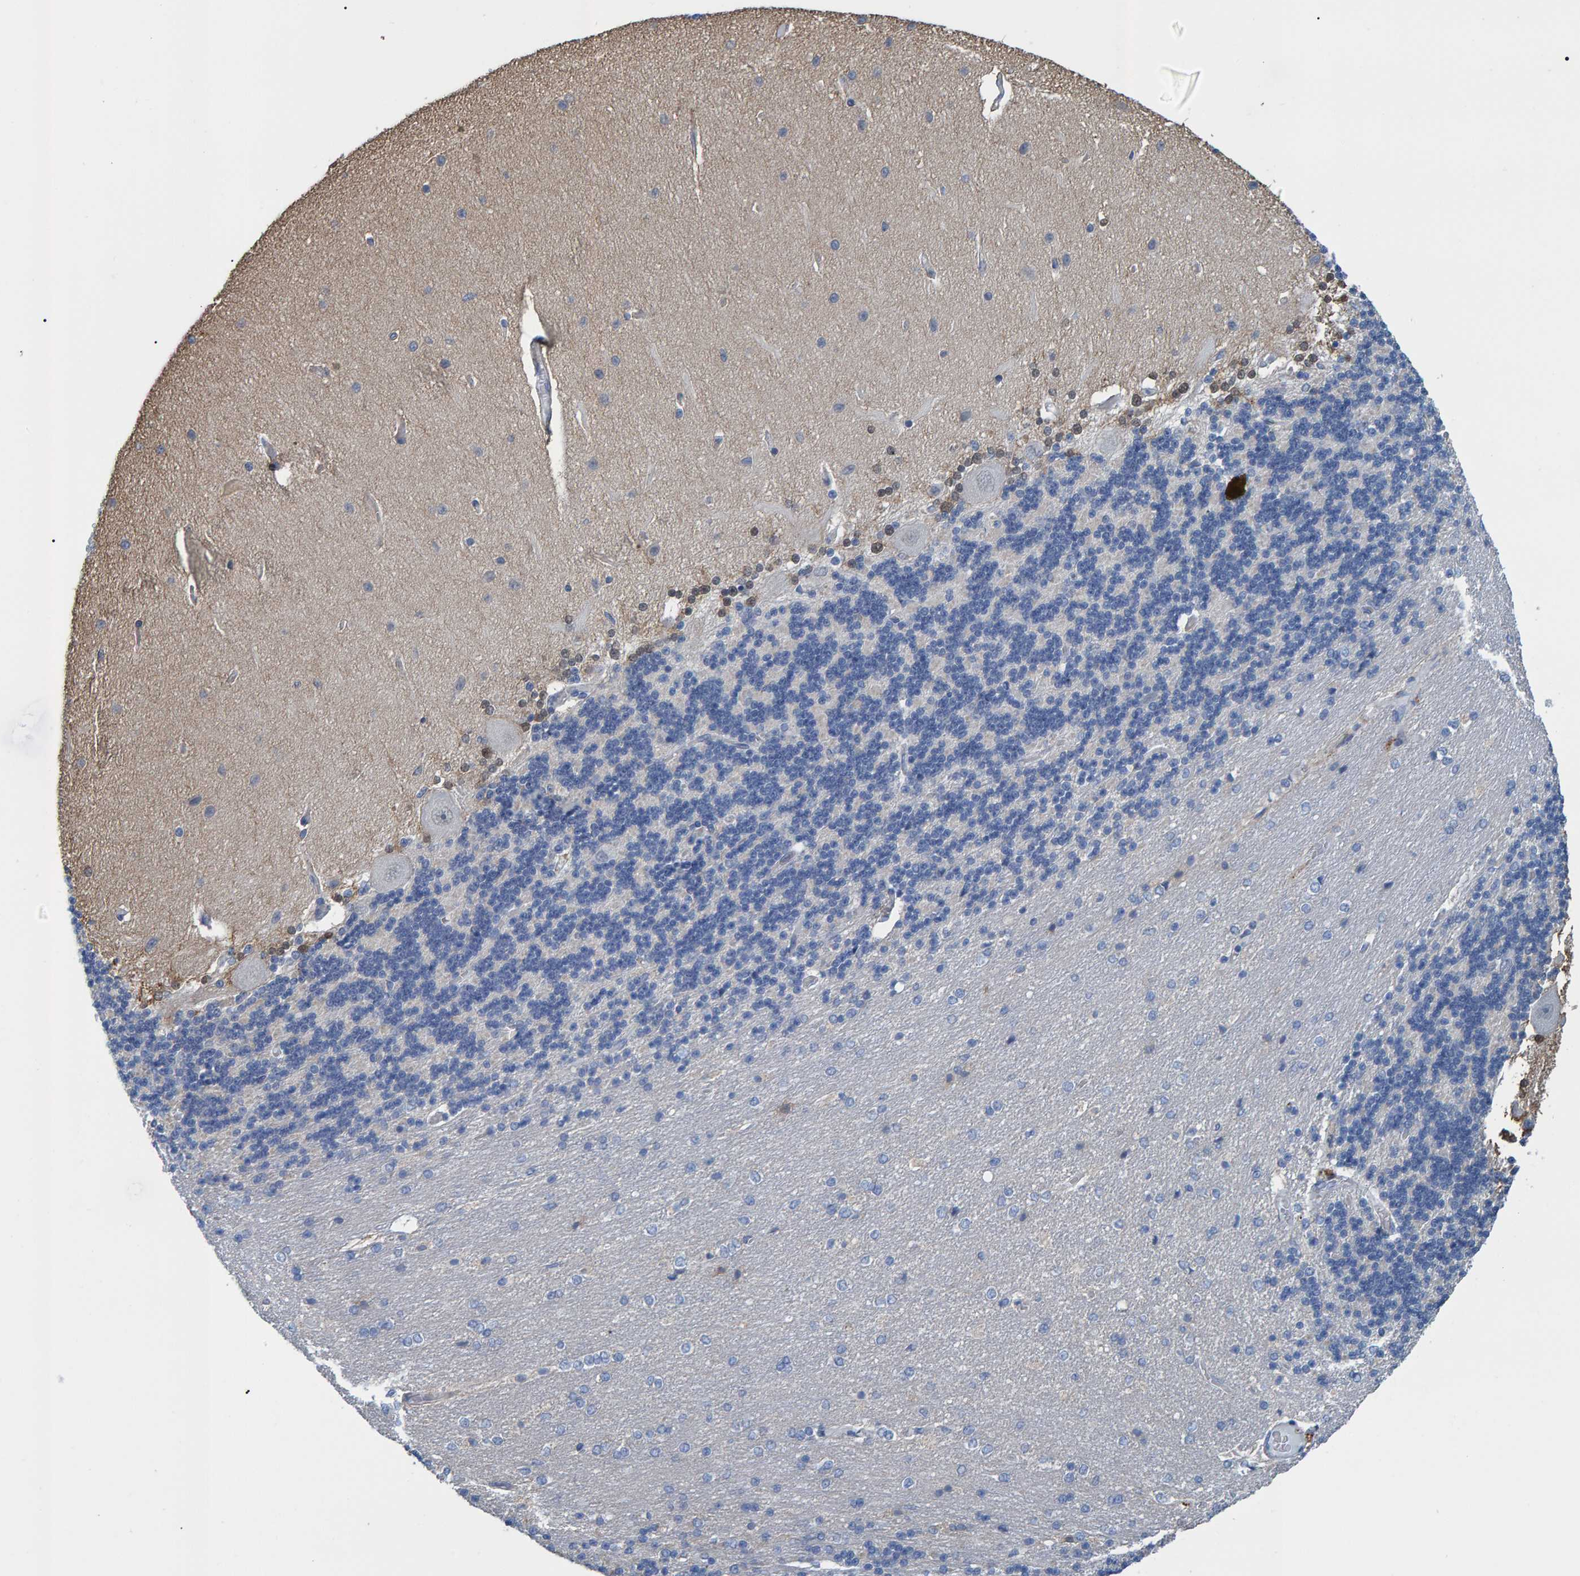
{"staining": {"intensity": "negative", "quantity": "none", "location": "none"}, "tissue": "cerebellum", "cell_type": "Cells in granular layer", "image_type": "normal", "snomed": [{"axis": "morphology", "description": "Normal tissue, NOS"}, {"axis": "topography", "description": "Cerebellum"}], "caption": "IHC histopathology image of normal cerebellum: human cerebellum stained with DAB (3,3'-diaminobenzidine) displays no significant protein positivity in cells in granular layer. (DAB (3,3'-diaminobenzidine) IHC with hematoxylin counter stain).", "gene": "IDO1", "patient": {"sex": "female", "age": 54}}